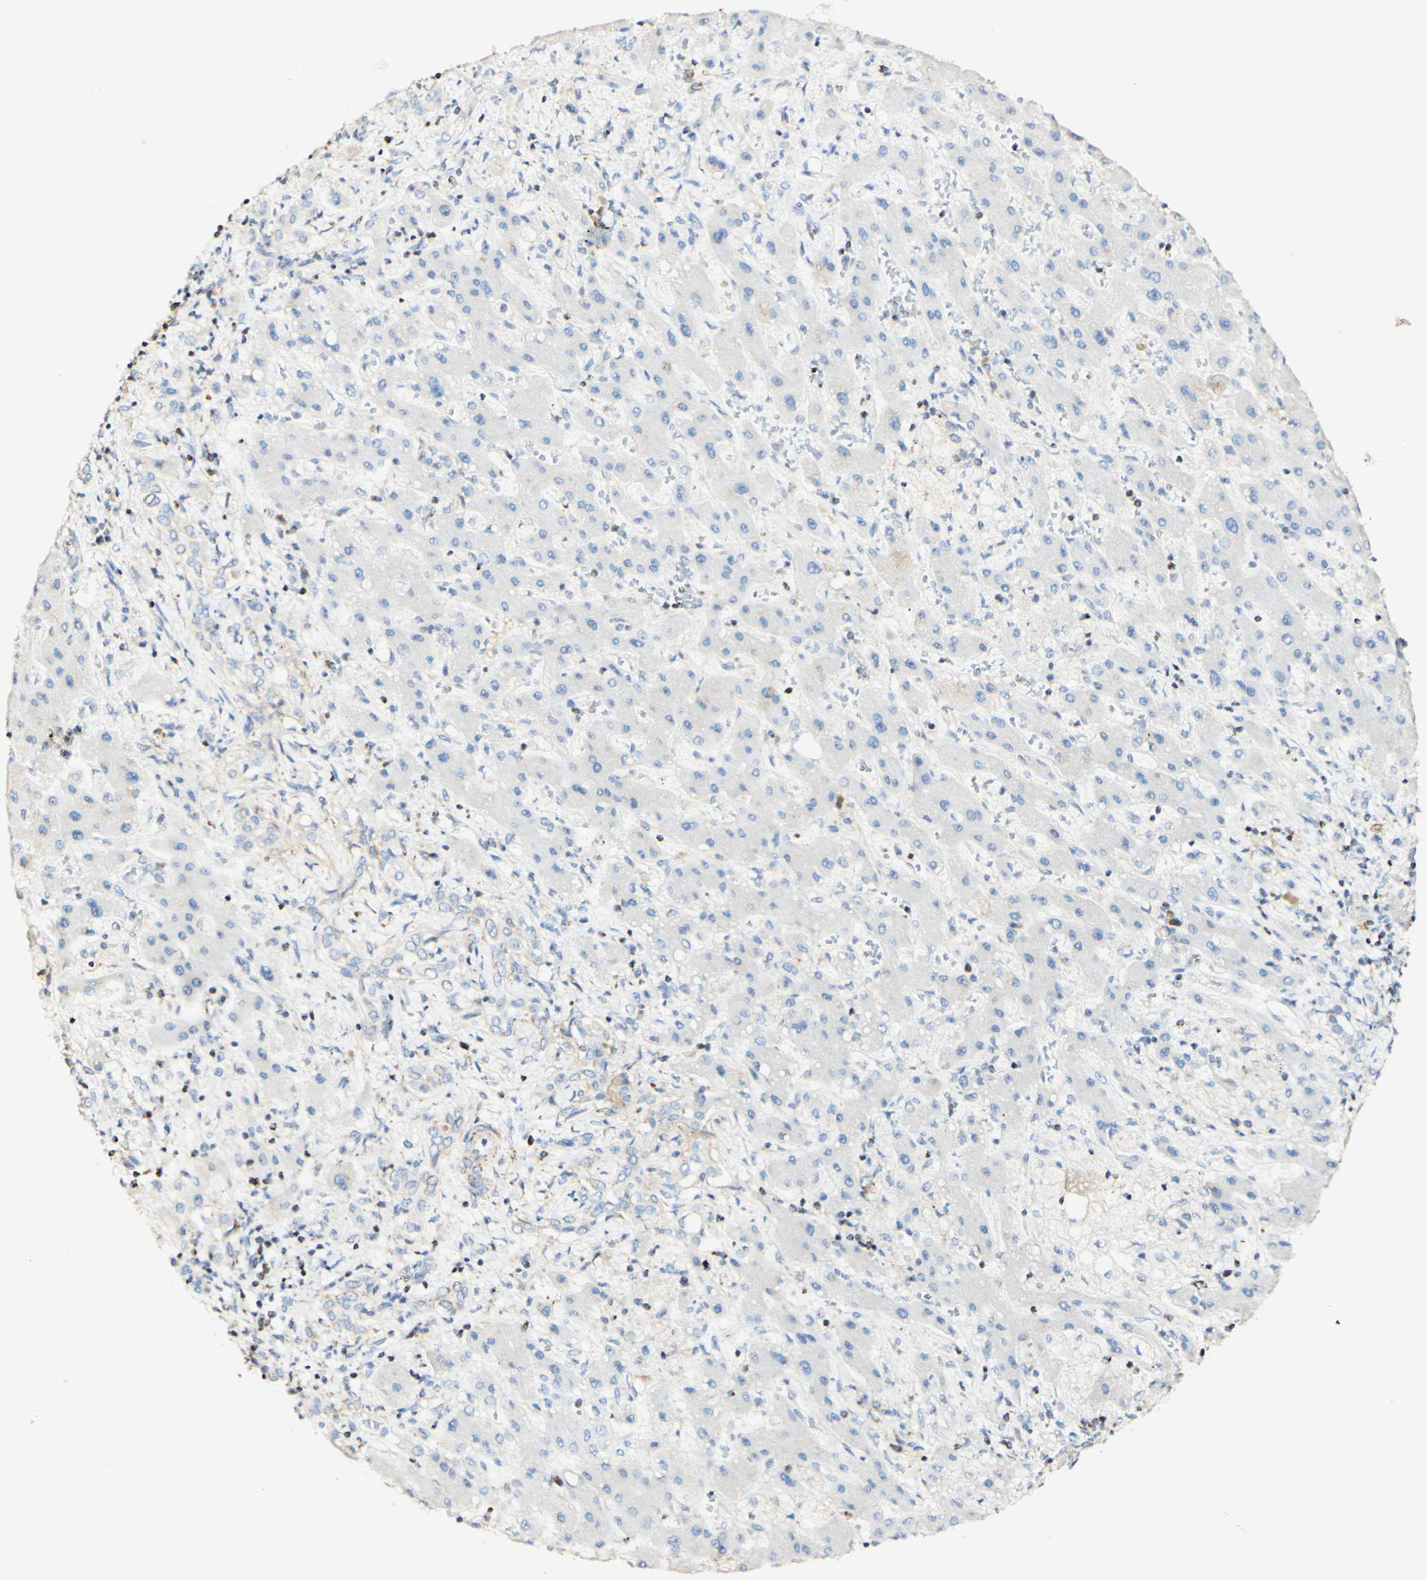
{"staining": {"intensity": "negative", "quantity": "none", "location": "none"}, "tissue": "liver cancer", "cell_type": "Tumor cells", "image_type": "cancer", "snomed": [{"axis": "morphology", "description": "Cholangiocarcinoma"}, {"axis": "topography", "description": "Liver"}], "caption": "Liver cancer (cholangiocarcinoma) was stained to show a protein in brown. There is no significant staining in tumor cells.", "gene": "OXCT1", "patient": {"sex": "male", "age": 50}}